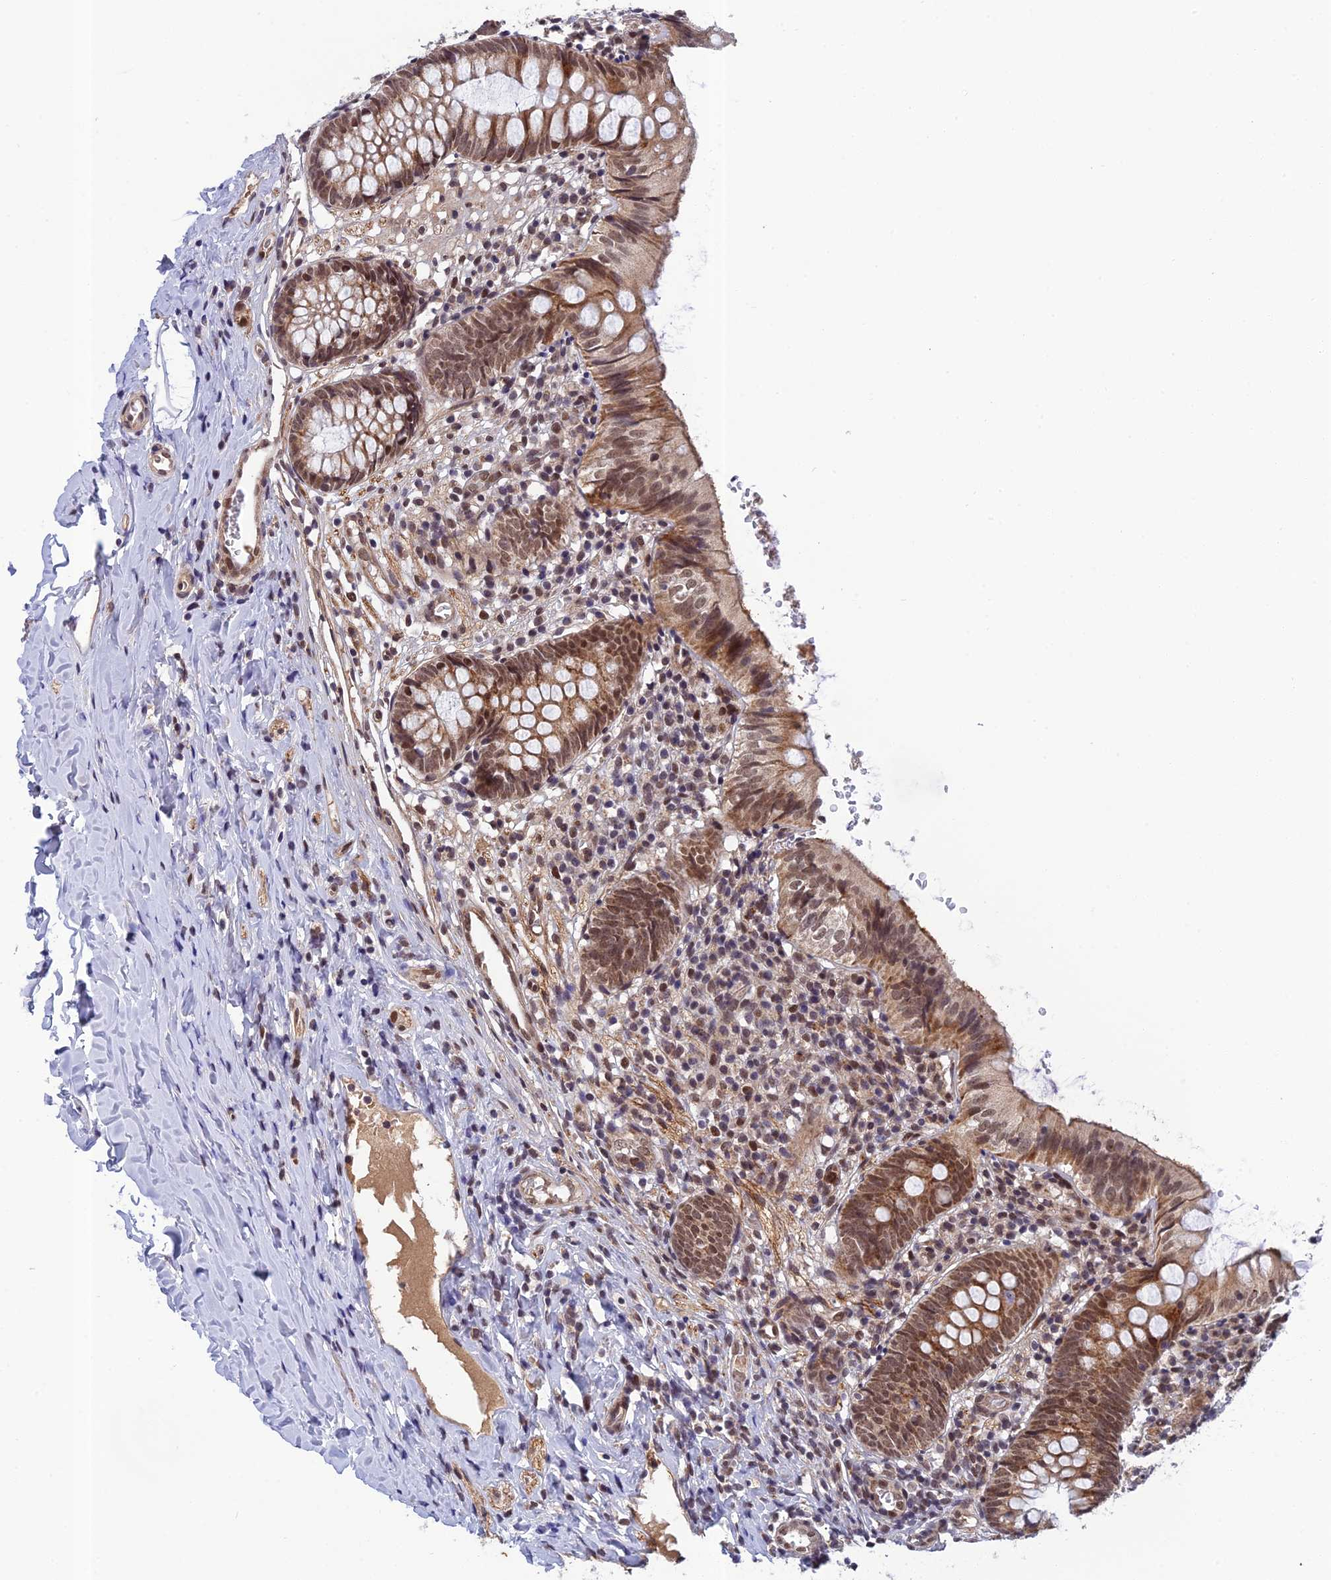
{"staining": {"intensity": "moderate", "quantity": ">75%", "location": "cytoplasmic/membranous,nuclear"}, "tissue": "appendix", "cell_type": "Glandular cells", "image_type": "normal", "snomed": [{"axis": "morphology", "description": "Normal tissue, NOS"}, {"axis": "topography", "description": "Appendix"}], "caption": "IHC (DAB (3,3'-diaminobenzidine)) staining of benign human appendix reveals moderate cytoplasmic/membranous,nuclear protein staining in about >75% of glandular cells.", "gene": "REXO1", "patient": {"sex": "male", "age": 8}}